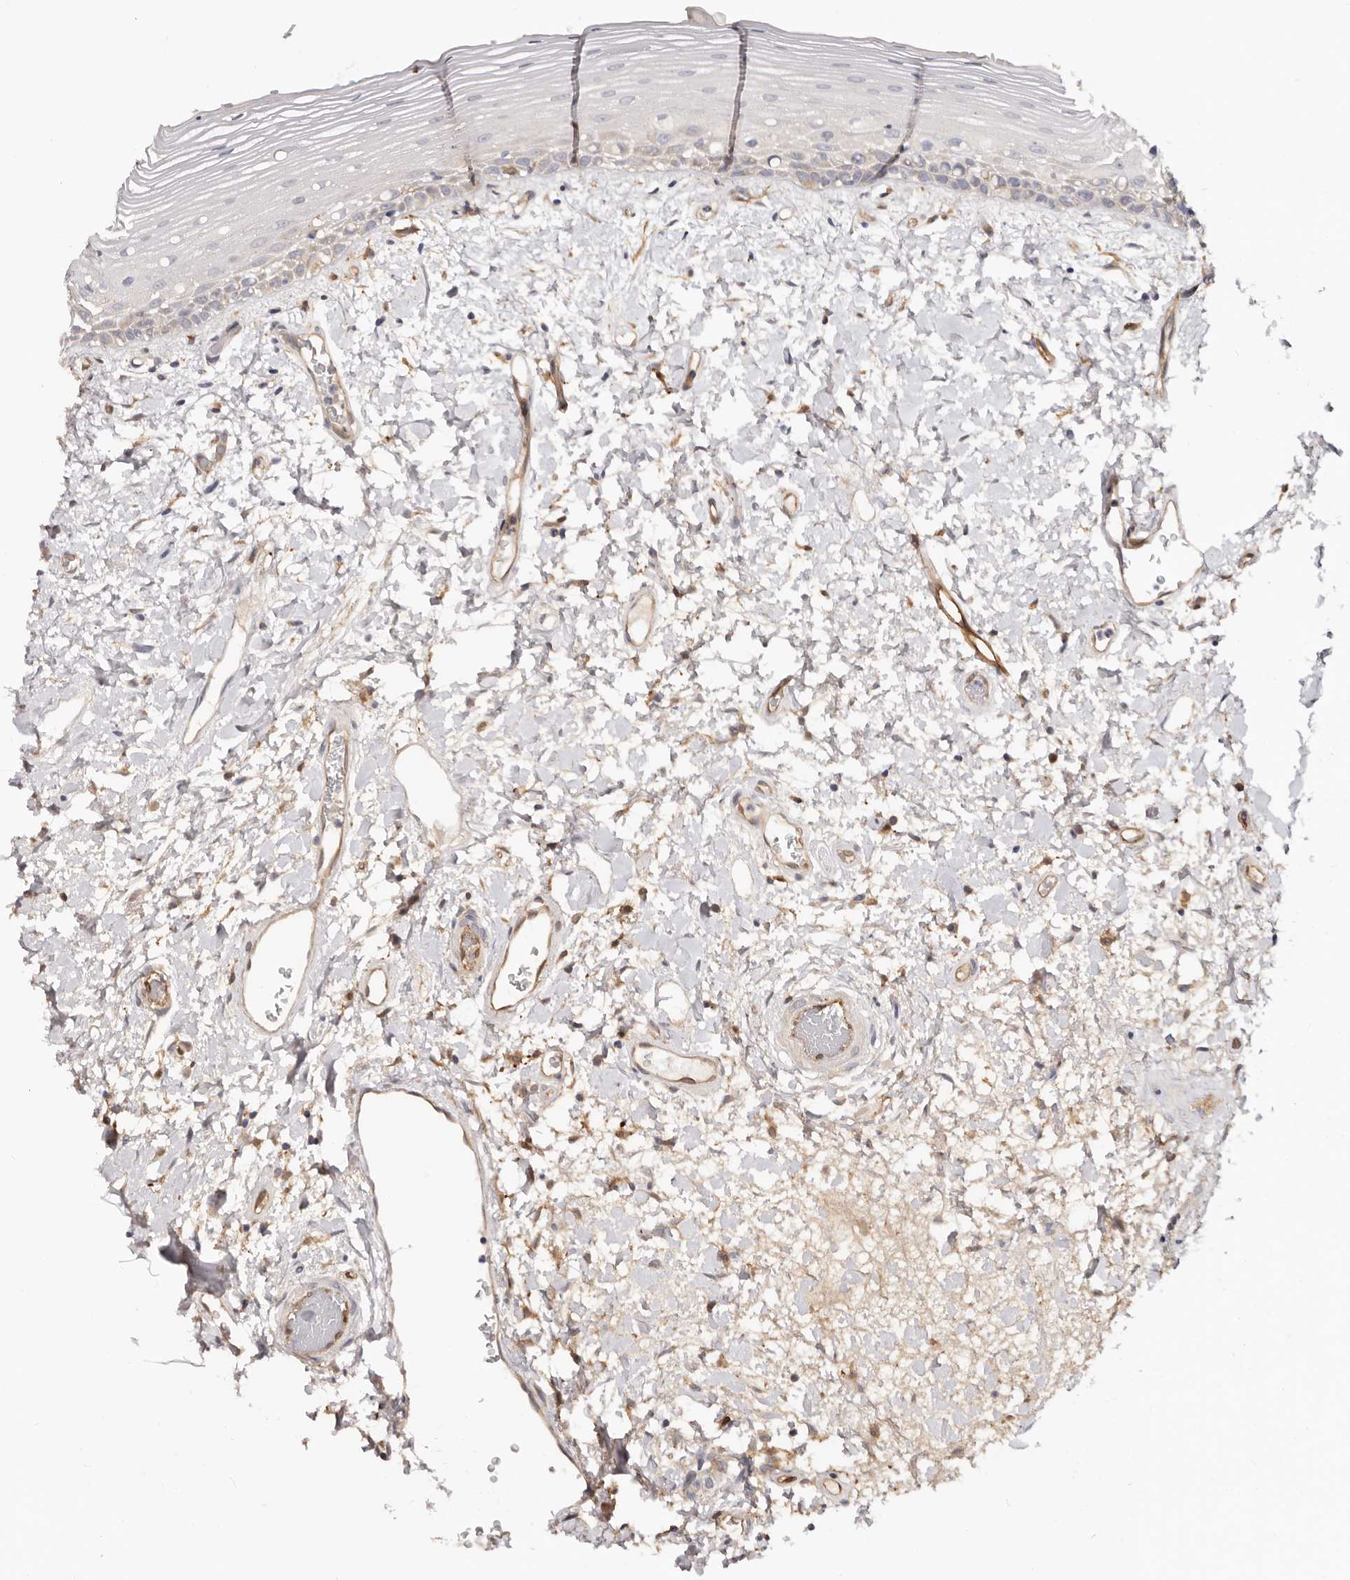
{"staining": {"intensity": "negative", "quantity": "none", "location": "none"}, "tissue": "oral mucosa", "cell_type": "Squamous epithelial cells", "image_type": "normal", "snomed": [{"axis": "morphology", "description": "Normal tissue, NOS"}, {"axis": "topography", "description": "Oral tissue"}], "caption": "Histopathology image shows no protein expression in squamous epithelial cells of normal oral mucosa.", "gene": "LAP3", "patient": {"sex": "female", "age": 76}}